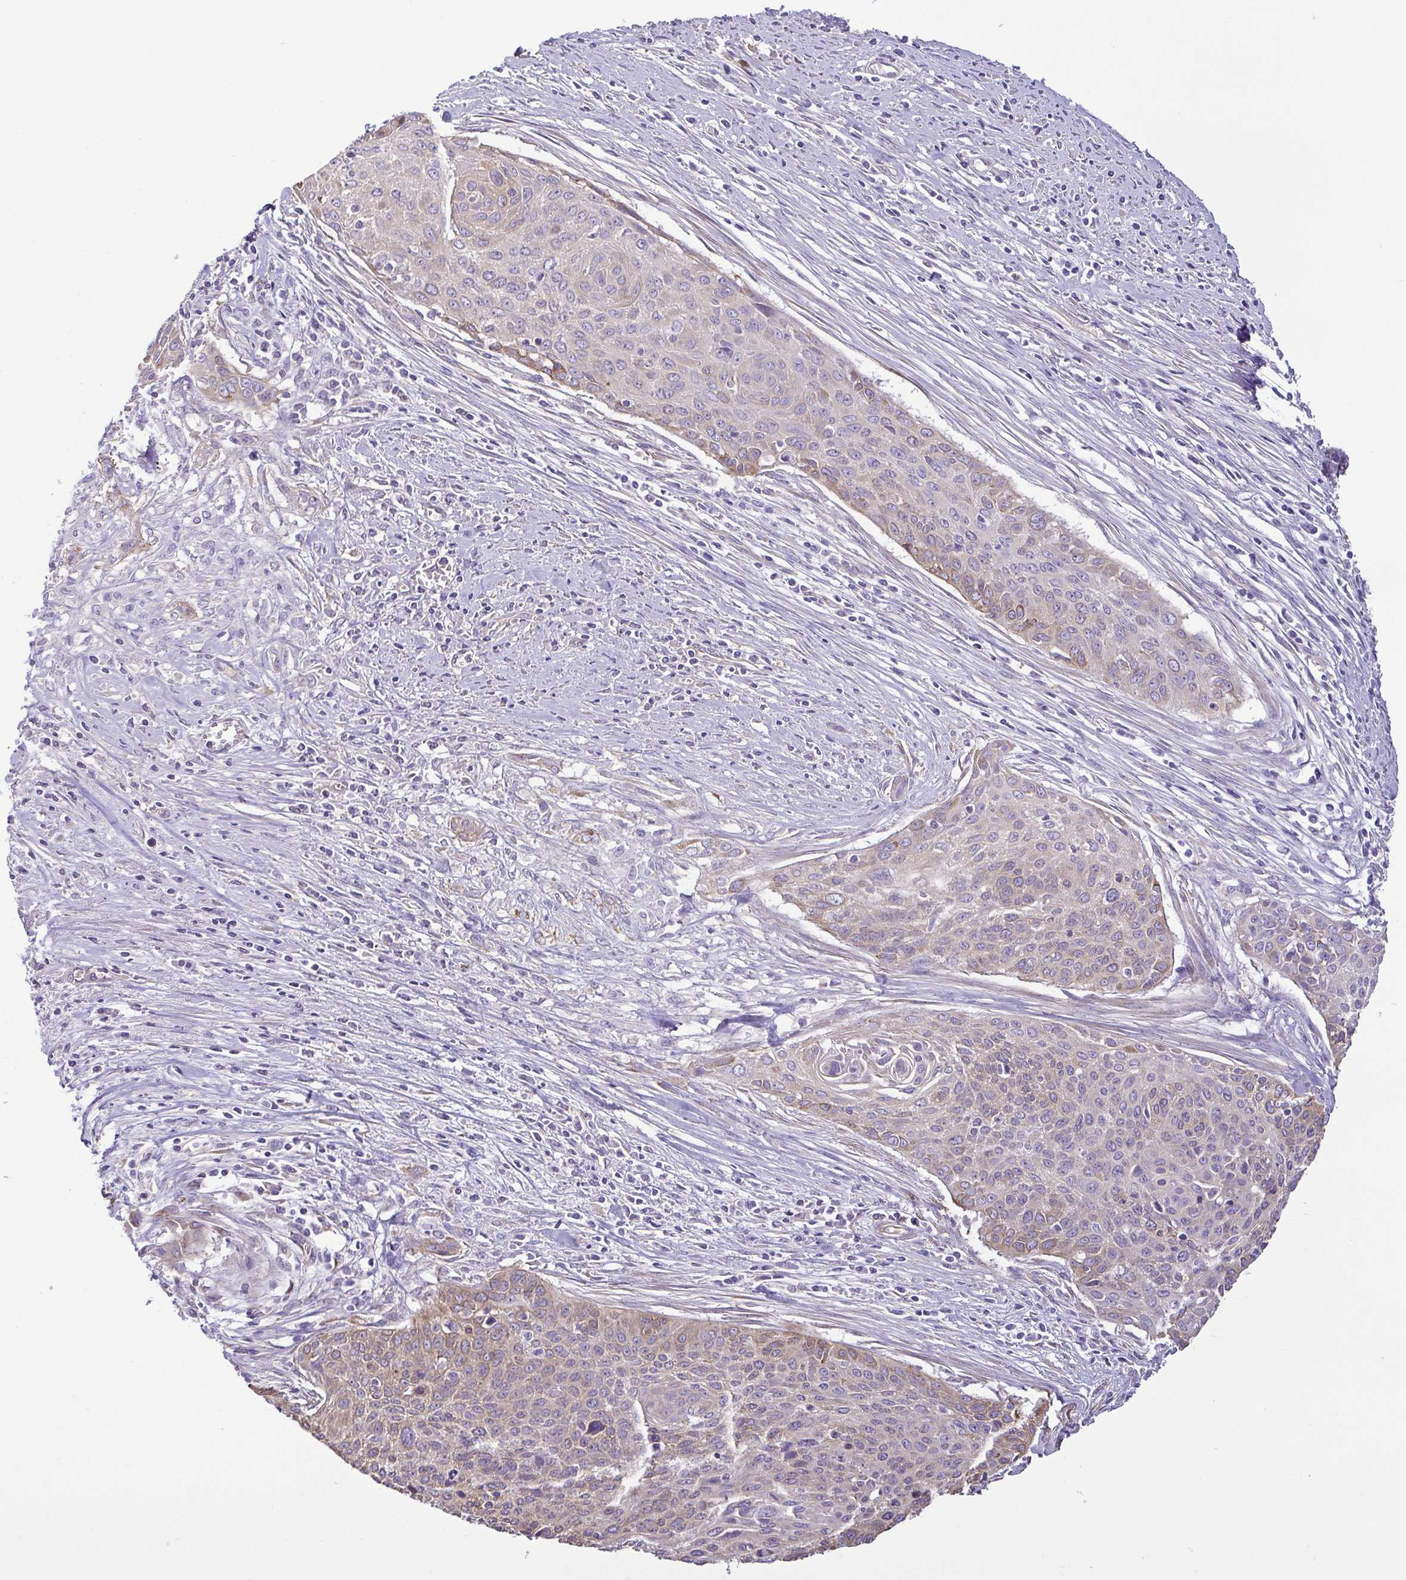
{"staining": {"intensity": "weak", "quantity": "<25%", "location": "cytoplasmic/membranous"}, "tissue": "cervical cancer", "cell_type": "Tumor cells", "image_type": "cancer", "snomed": [{"axis": "morphology", "description": "Squamous cell carcinoma, NOS"}, {"axis": "topography", "description": "Cervix"}], "caption": "Immunohistochemical staining of human squamous cell carcinoma (cervical) demonstrates no significant staining in tumor cells.", "gene": "MYL10", "patient": {"sex": "female", "age": 55}}